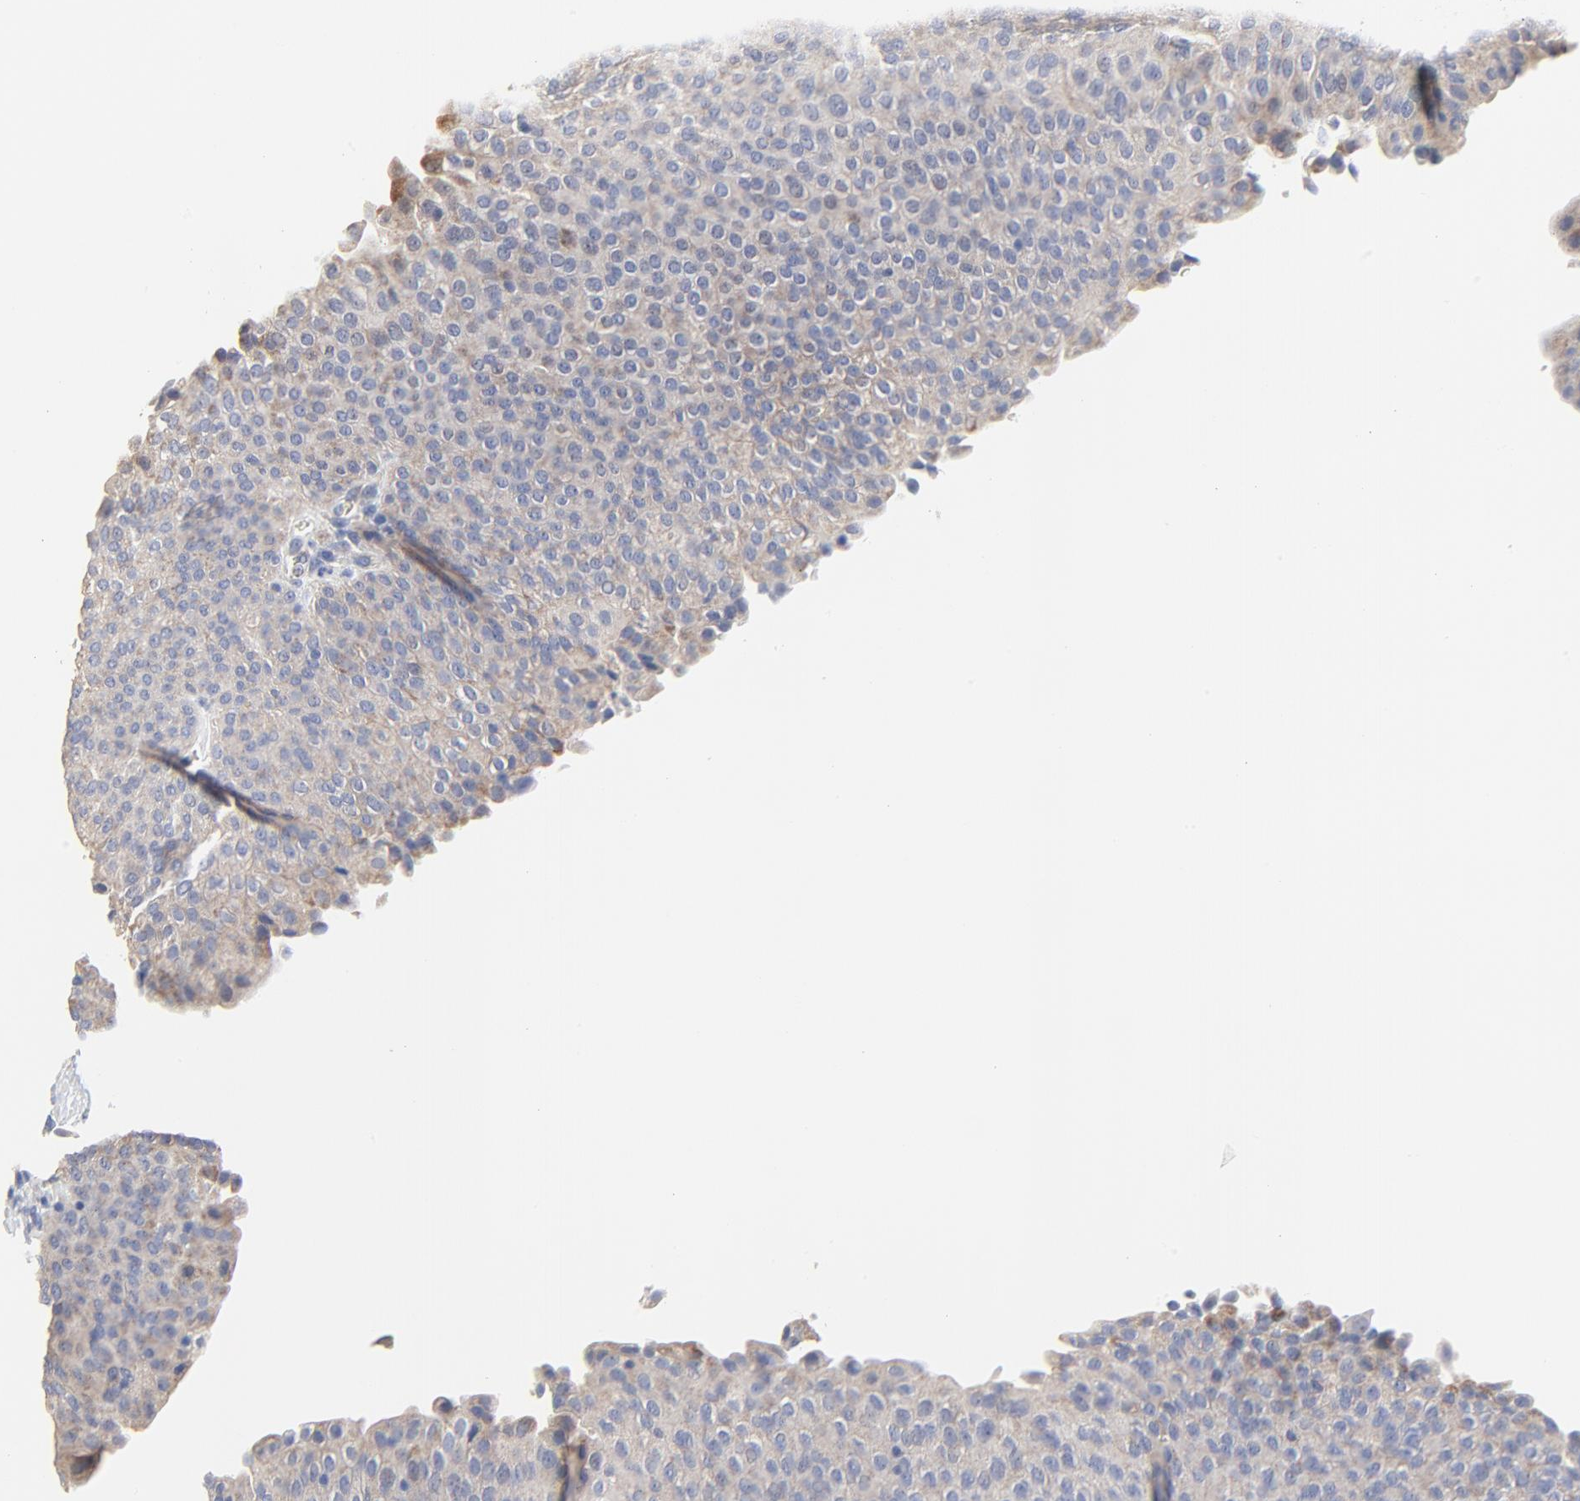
{"staining": {"intensity": "weak", "quantity": ">75%", "location": "cytoplasmic/membranous"}, "tissue": "urinary bladder", "cell_type": "Urothelial cells", "image_type": "normal", "snomed": [{"axis": "morphology", "description": "Normal tissue, NOS"}, {"axis": "morphology", "description": "Dysplasia, NOS"}, {"axis": "topography", "description": "Urinary bladder"}], "caption": "Immunohistochemistry image of benign urinary bladder: urinary bladder stained using immunohistochemistry (IHC) displays low levels of weak protein expression localized specifically in the cytoplasmic/membranous of urothelial cells, appearing as a cytoplasmic/membranous brown color.", "gene": "DHRSX", "patient": {"sex": "male", "age": 35}}